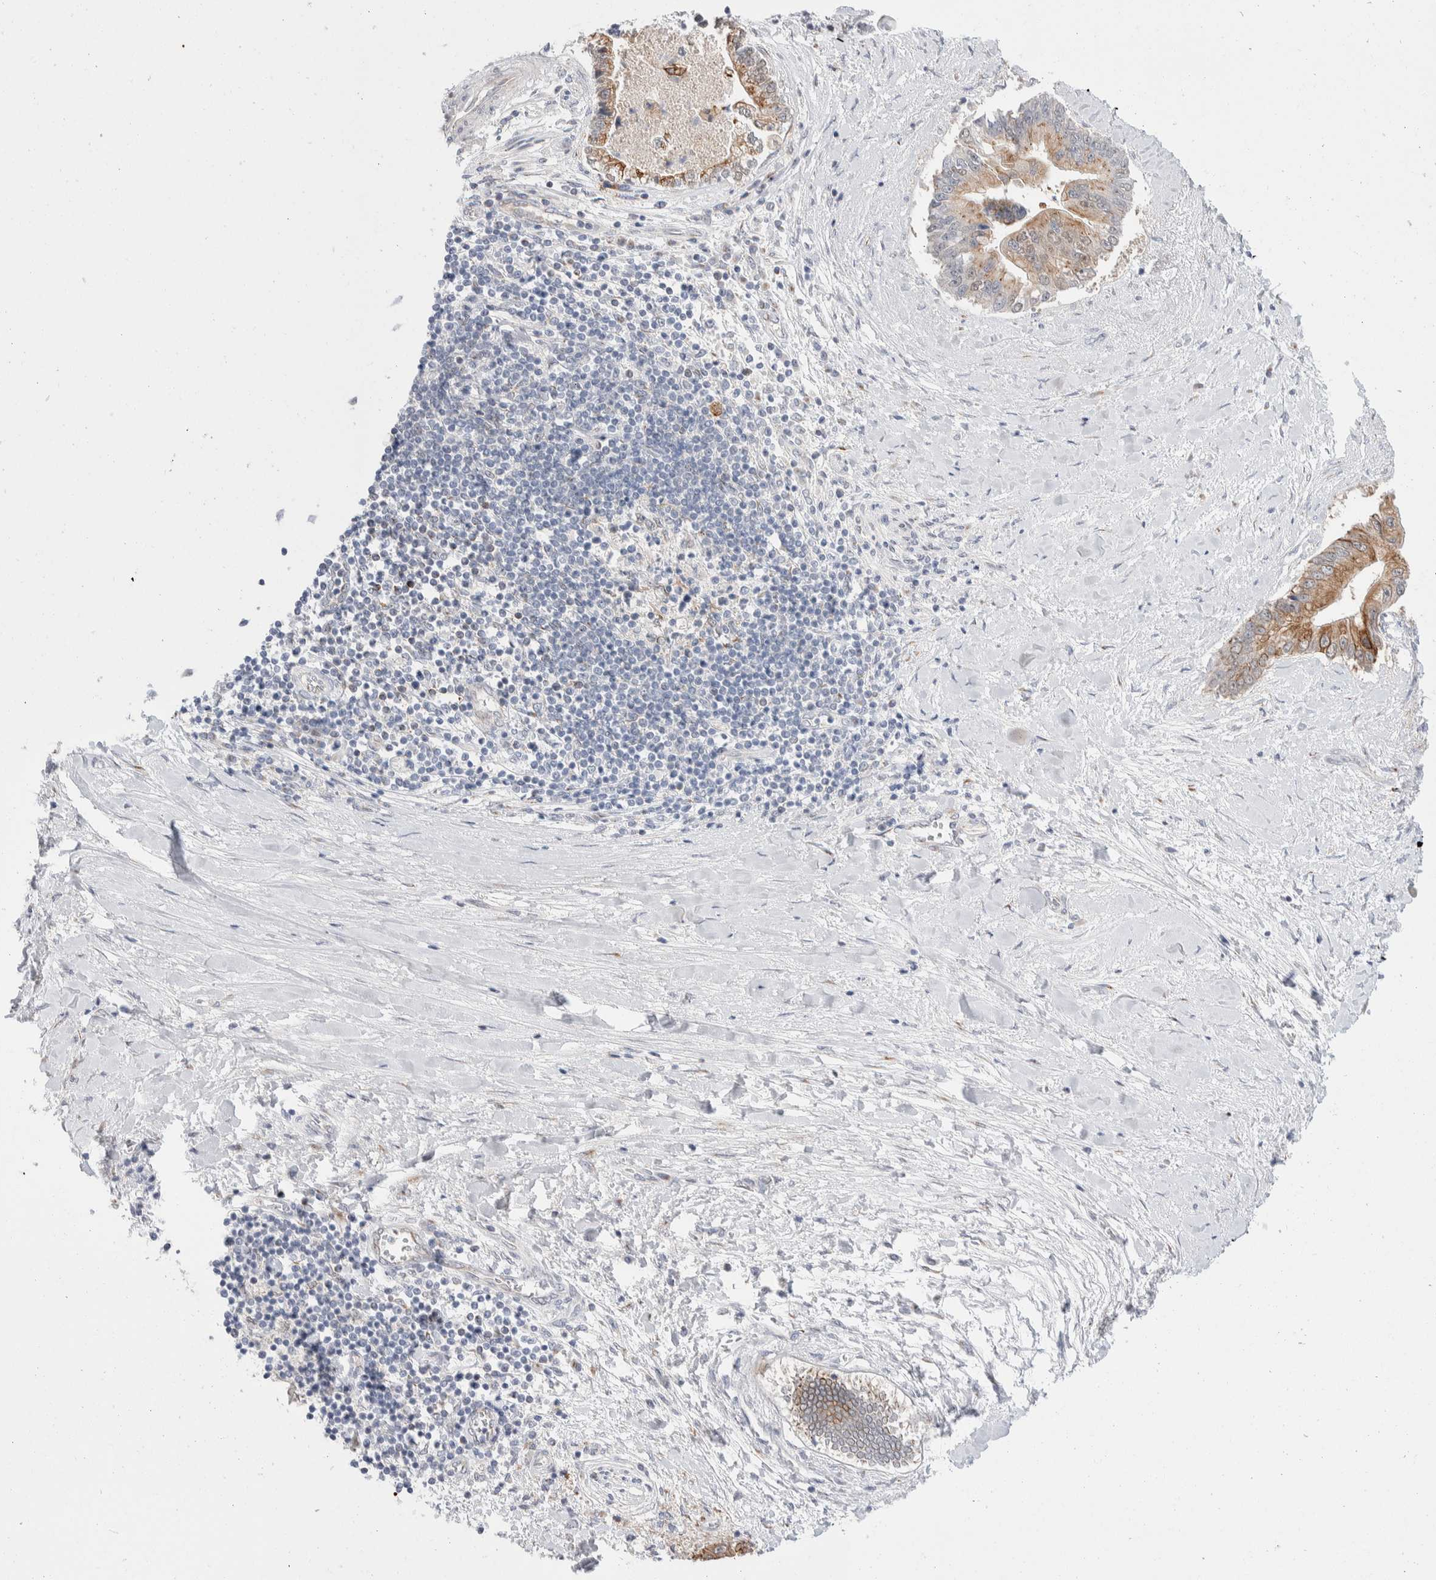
{"staining": {"intensity": "moderate", "quantity": ">75%", "location": "cytoplasmic/membranous"}, "tissue": "liver cancer", "cell_type": "Tumor cells", "image_type": "cancer", "snomed": [{"axis": "morphology", "description": "Cholangiocarcinoma"}, {"axis": "topography", "description": "Liver"}], "caption": "Protein staining reveals moderate cytoplasmic/membranous positivity in about >75% of tumor cells in liver cholangiocarcinoma. Immunohistochemistry (ihc) stains the protein in brown and the nuclei are stained blue.", "gene": "C1orf112", "patient": {"sex": "male", "age": 50}}